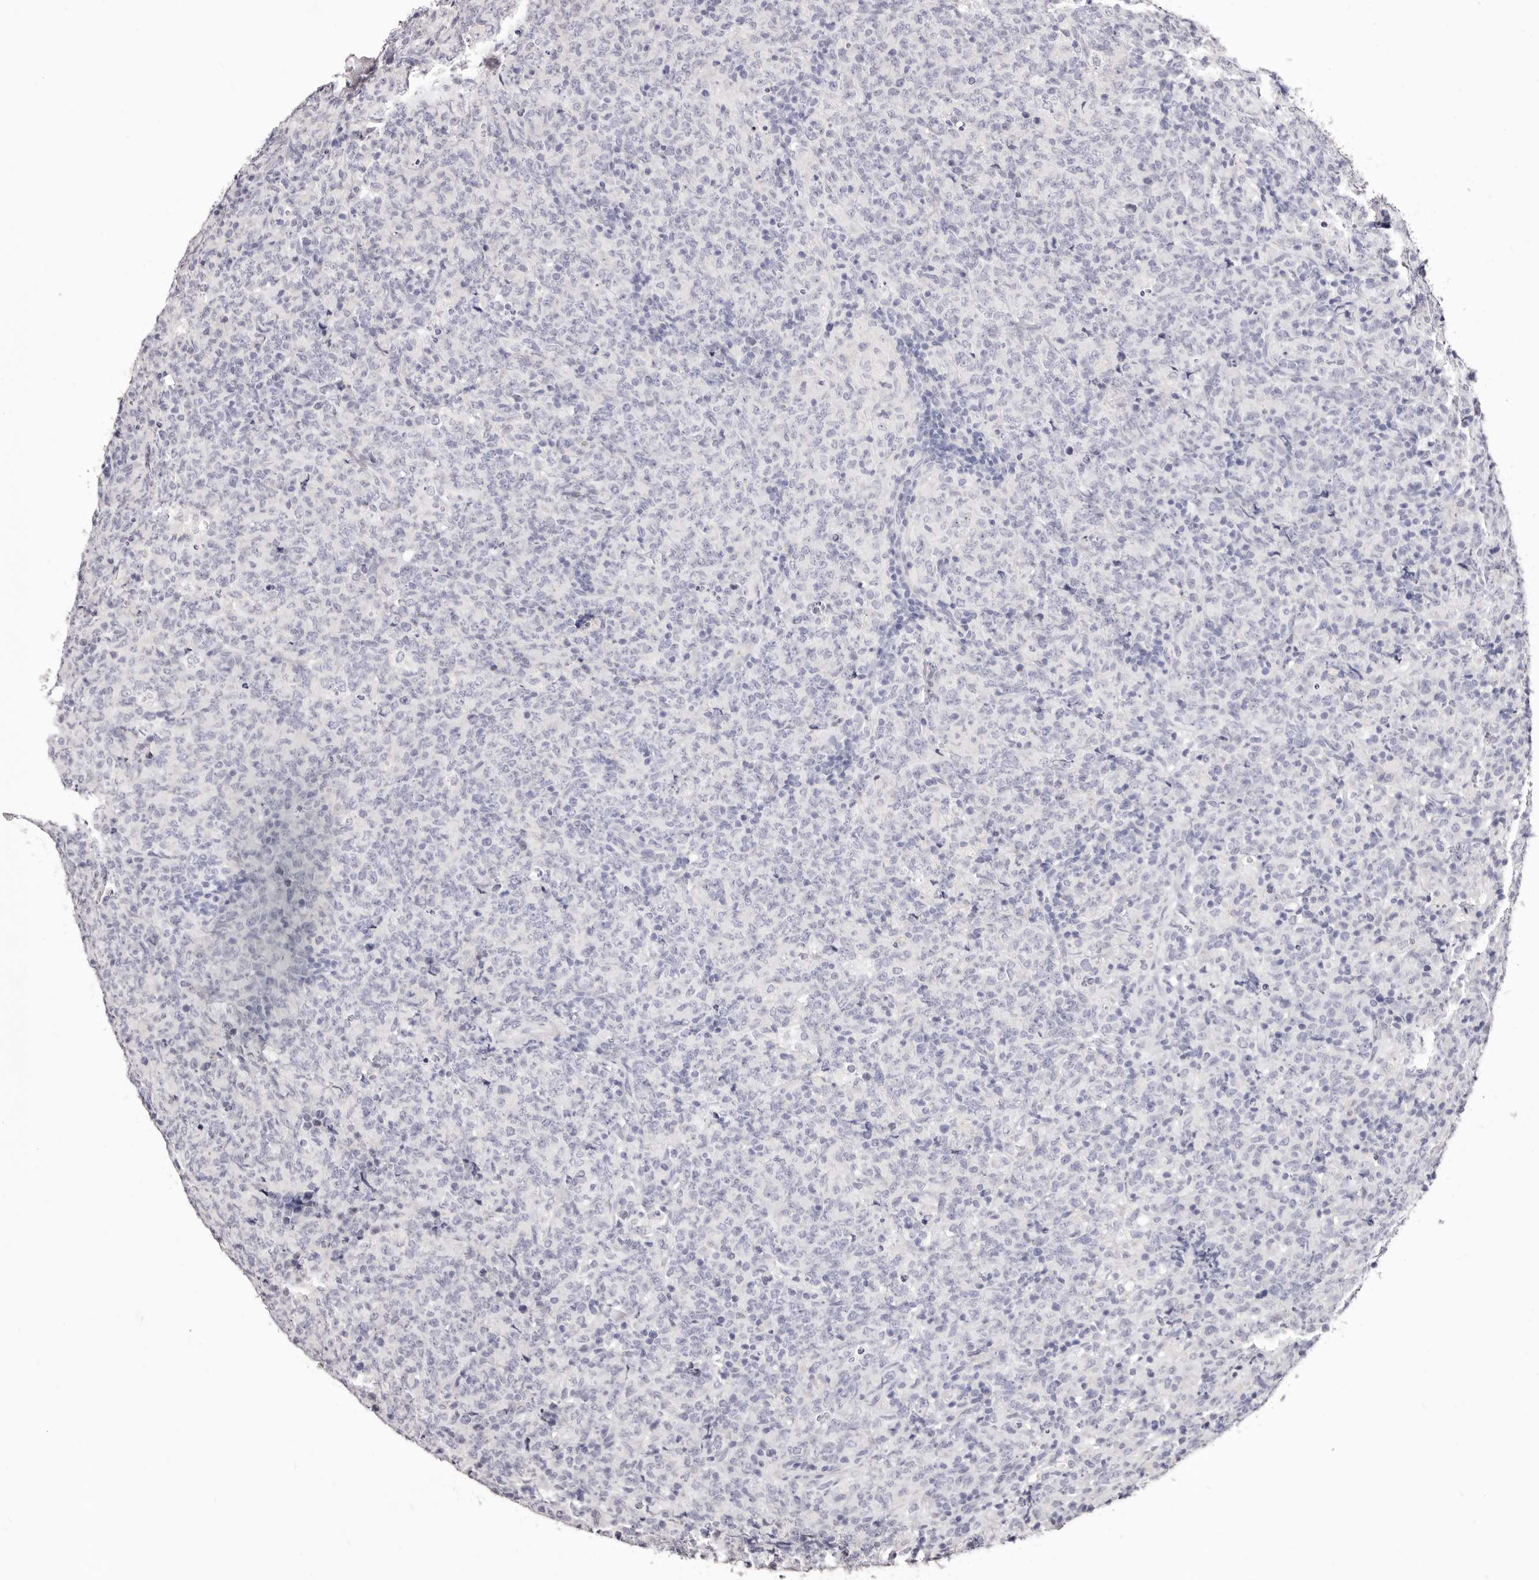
{"staining": {"intensity": "negative", "quantity": "none", "location": "none"}, "tissue": "lymphoma", "cell_type": "Tumor cells", "image_type": "cancer", "snomed": [{"axis": "morphology", "description": "Malignant lymphoma, non-Hodgkin's type, High grade"}, {"axis": "topography", "description": "Tonsil"}], "caption": "There is no significant expression in tumor cells of lymphoma. (Stains: DAB immunohistochemistry (IHC) with hematoxylin counter stain, Microscopy: brightfield microscopy at high magnification).", "gene": "PF4", "patient": {"sex": "female", "age": 36}}